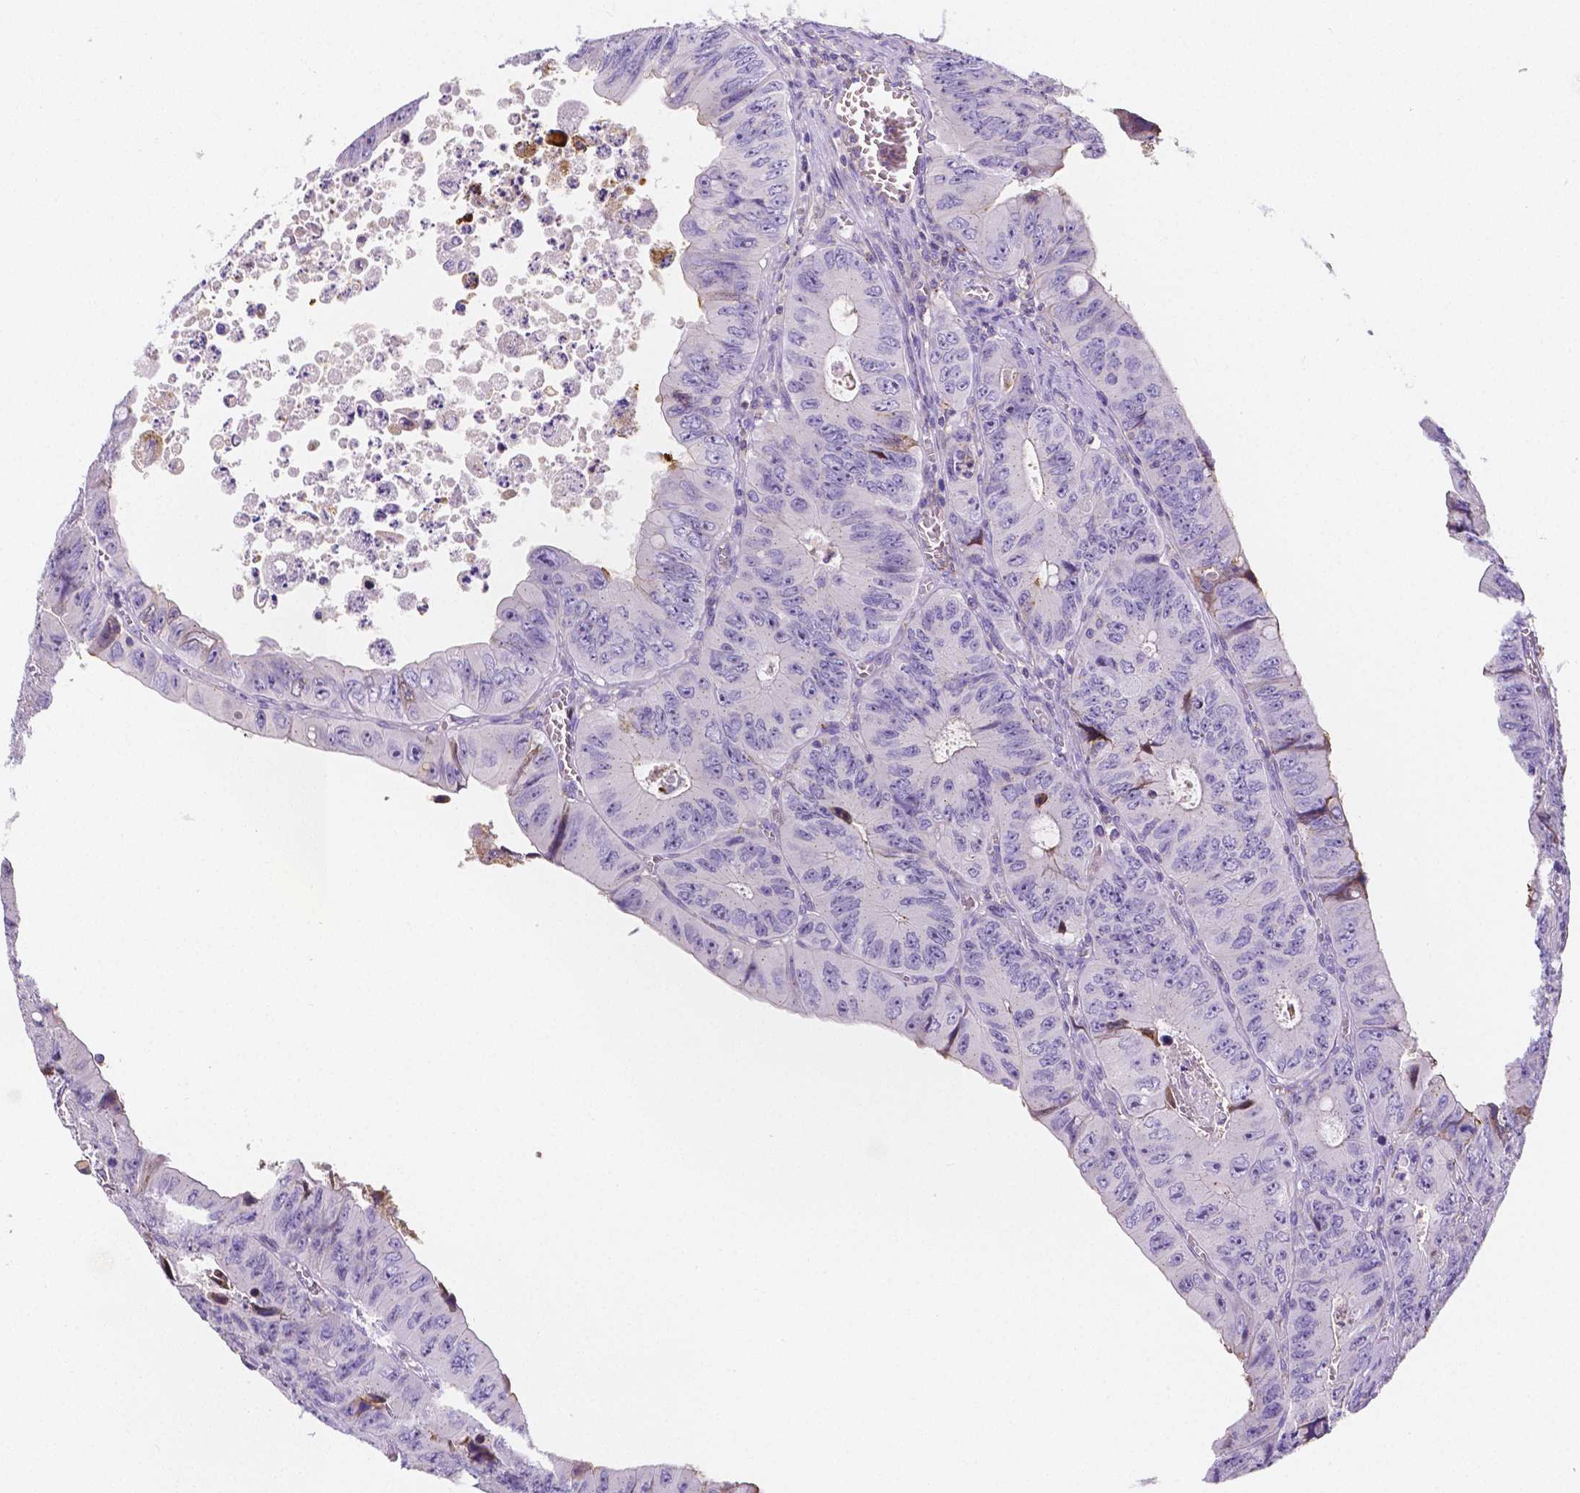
{"staining": {"intensity": "weak", "quantity": "<25%", "location": "cytoplasmic/membranous"}, "tissue": "colorectal cancer", "cell_type": "Tumor cells", "image_type": "cancer", "snomed": [{"axis": "morphology", "description": "Adenocarcinoma, NOS"}, {"axis": "topography", "description": "Colon"}], "caption": "Protein analysis of colorectal cancer (adenocarcinoma) demonstrates no significant expression in tumor cells.", "gene": "GABRD", "patient": {"sex": "female", "age": 84}}